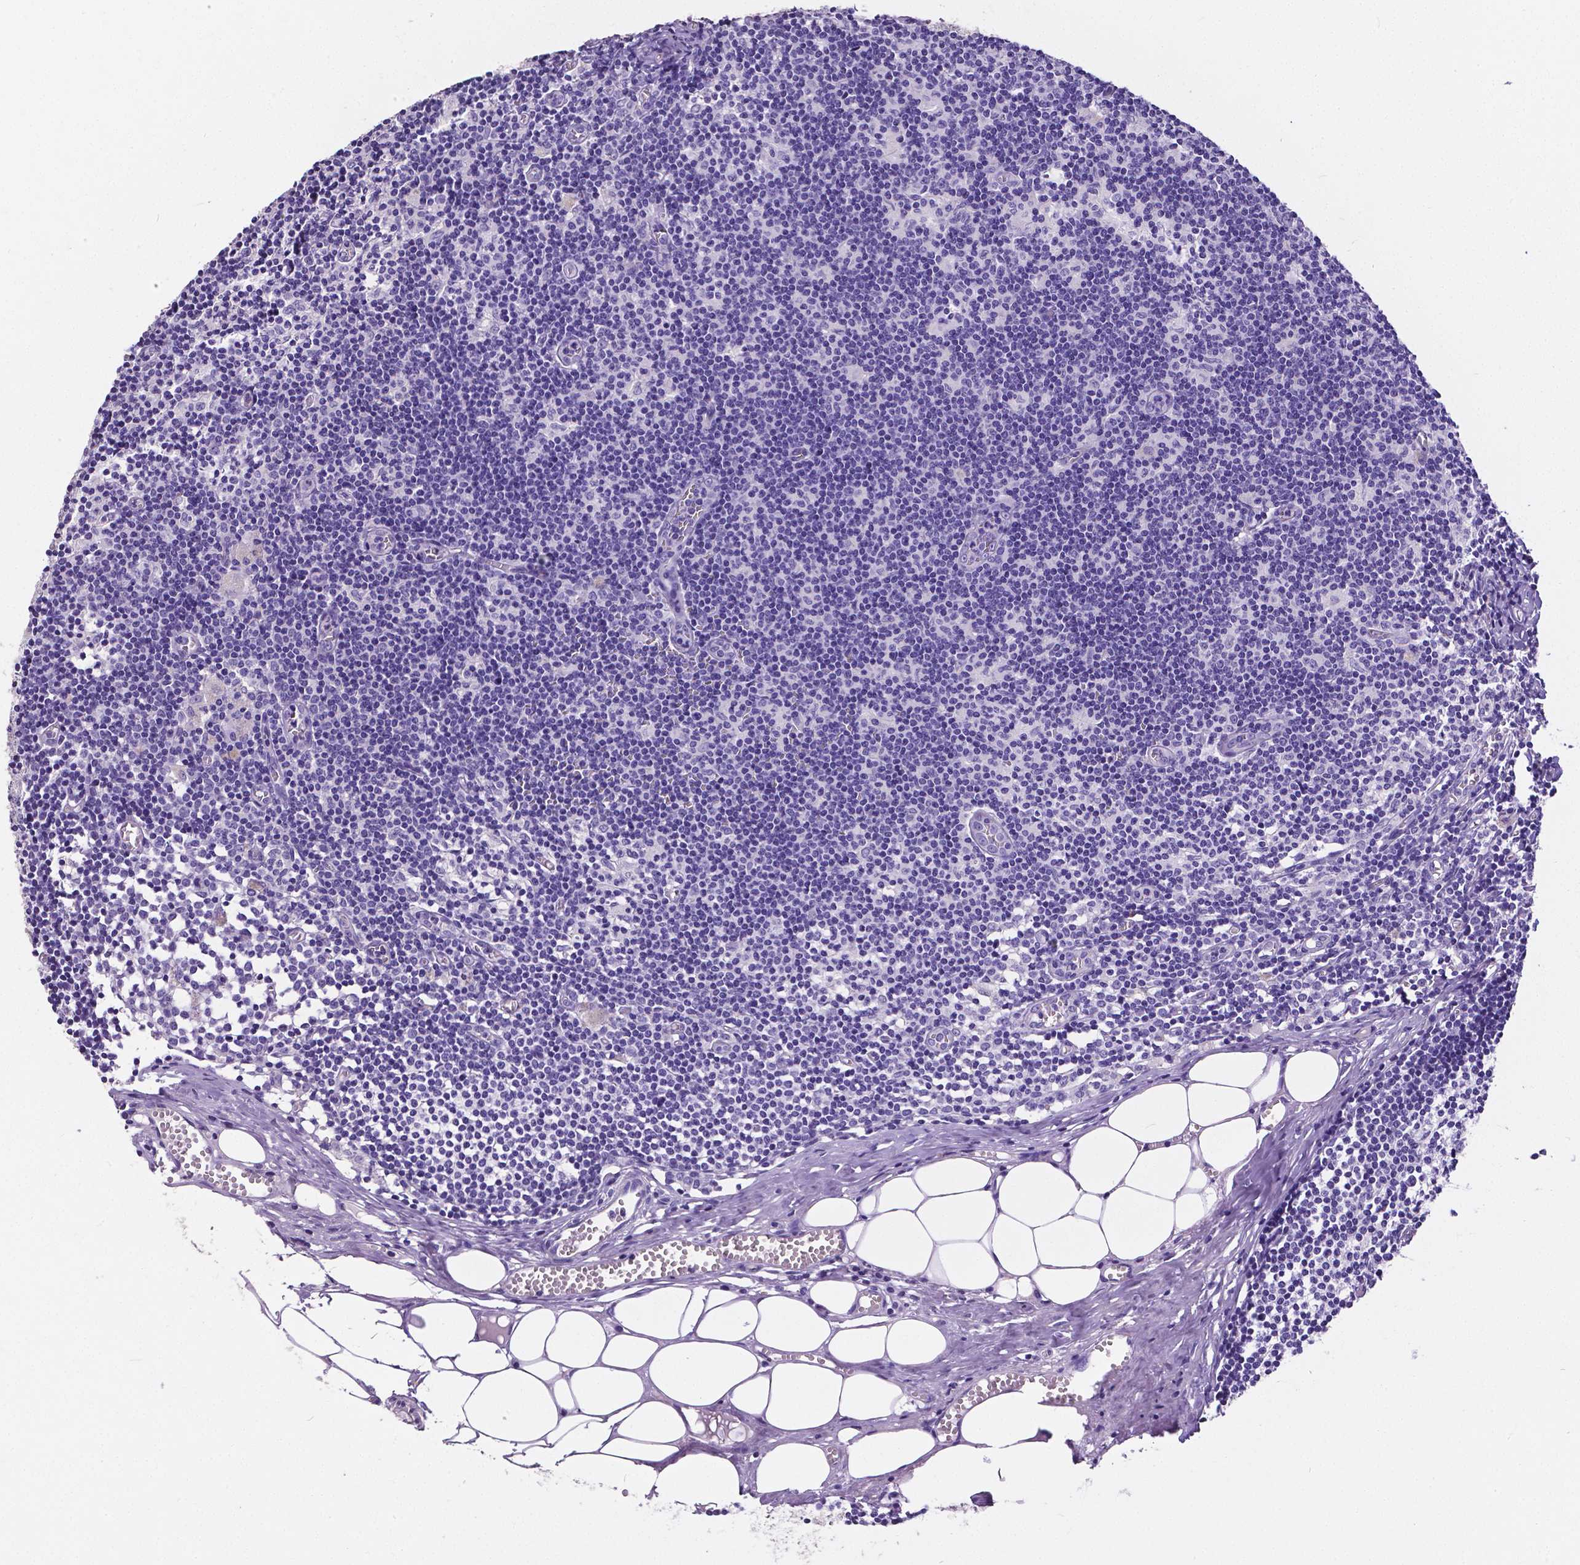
{"staining": {"intensity": "negative", "quantity": "none", "location": "none"}, "tissue": "lymph node", "cell_type": "Germinal center cells", "image_type": "normal", "snomed": [{"axis": "morphology", "description": "Normal tissue, NOS"}, {"axis": "topography", "description": "Lymph node"}], "caption": "Unremarkable lymph node was stained to show a protein in brown. There is no significant expression in germinal center cells. (DAB (3,3'-diaminobenzidine) immunohistochemistry visualized using brightfield microscopy, high magnification).", "gene": "OCLN", "patient": {"sex": "female", "age": 52}}